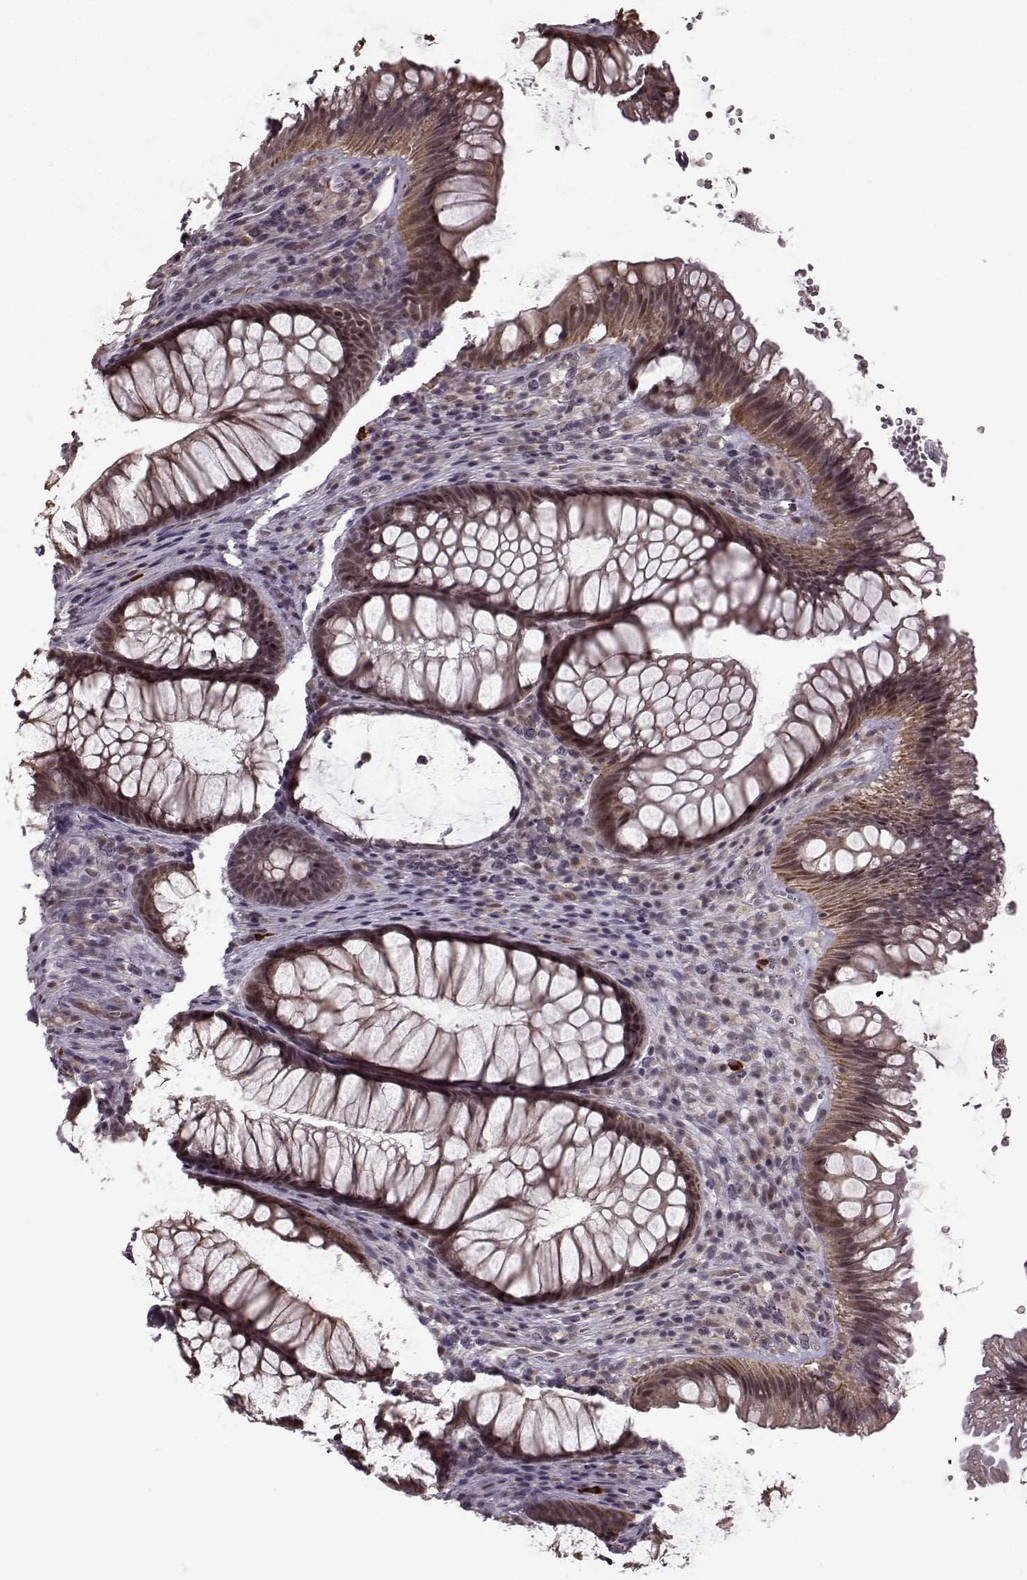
{"staining": {"intensity": "moderate", "quantity": ">75%", "location": "cytoplasmic/membranous"}, "tissue": "rectum", "cell_type": "Glandular cells", "image_type": "normal", "snomed": [{"axis": "morphology", "description": "Normal tissue, NOS"}, {"axis": "topography", "description": "Smooth muscle"}, {"axis": "topography", "description": "Rectum"}], "caption": "The histopathology image displays immunohistochemical staining of benign rectum. There is moderate cytoplasmic/membranous positivity is identified in about >75% of glandular cells. (DAB IHC with brightfield microscopy, high magnification).", "gene": "PLCB4", "patient": {"sex": "male", "age": 53}}